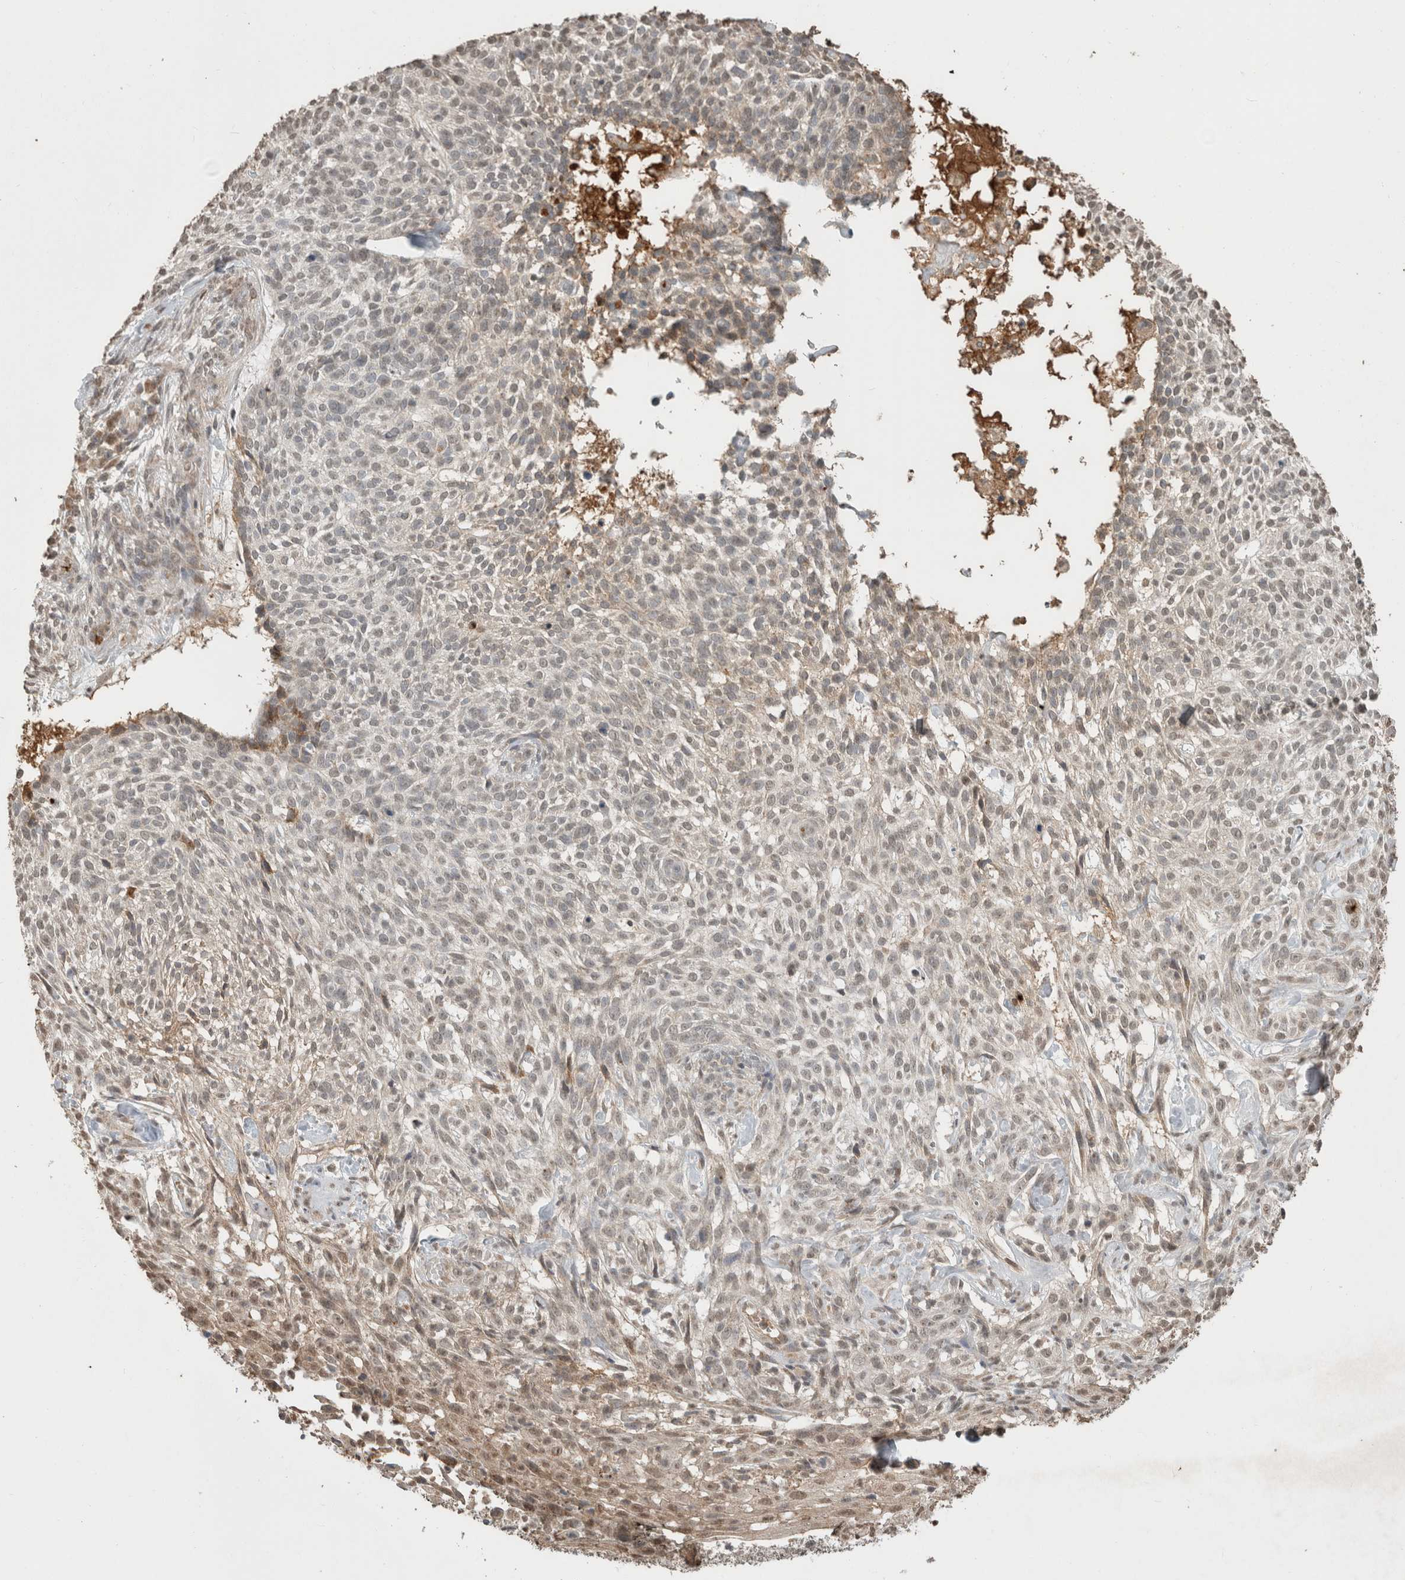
{"staining": {"intensity": "weak", "quantity": "<25%", "location": "cytoplasmic/membranous,nuclear"}, "tissue": "skin cancer", "cell_type": "Tumor cells", "image_type": "cancer", "snomed": [{"axis": "morphology", "description": "Basal cell carcinoma"}, {"axis": "topography", "description": "Skin"}], "caption": "The photomicrograph displays no significant expression in tumor cells of basal cell carcinoma (skin).", "gene": "FAM3A", "patient": {"sex": "female", "age": 64}}